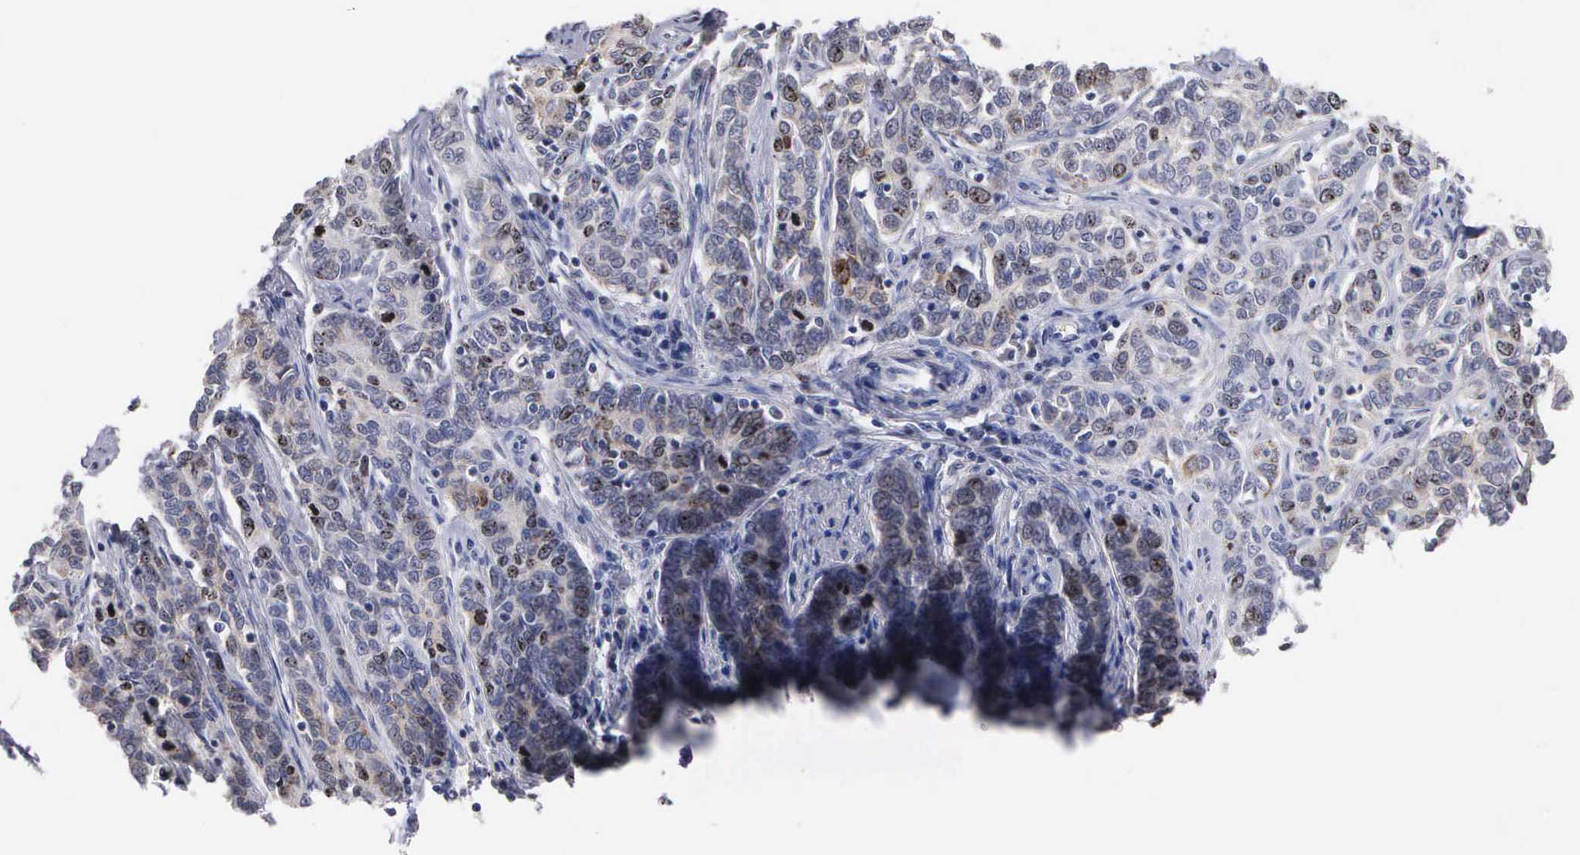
{"staining": {"intensity": "weak", "quantity": "25%-75%", "location": "nuclear"}, "tissue": "cervical cancer", "cell_type": "Tumor cells", "image_type": "cancer", "snomed": [{"axis": "morphology", "description": "Squamous cell carcinoma, NOS"}, {"axis": "topography", "description": "Cervix"}], "caption": "Immunohistochemical staining of cervical cancer reveals low levels of weak nuclear staining in about 25%-75% of tumor cells.", "gene": "KDM6A", "patient": {"sex": "female", "age": 38}}